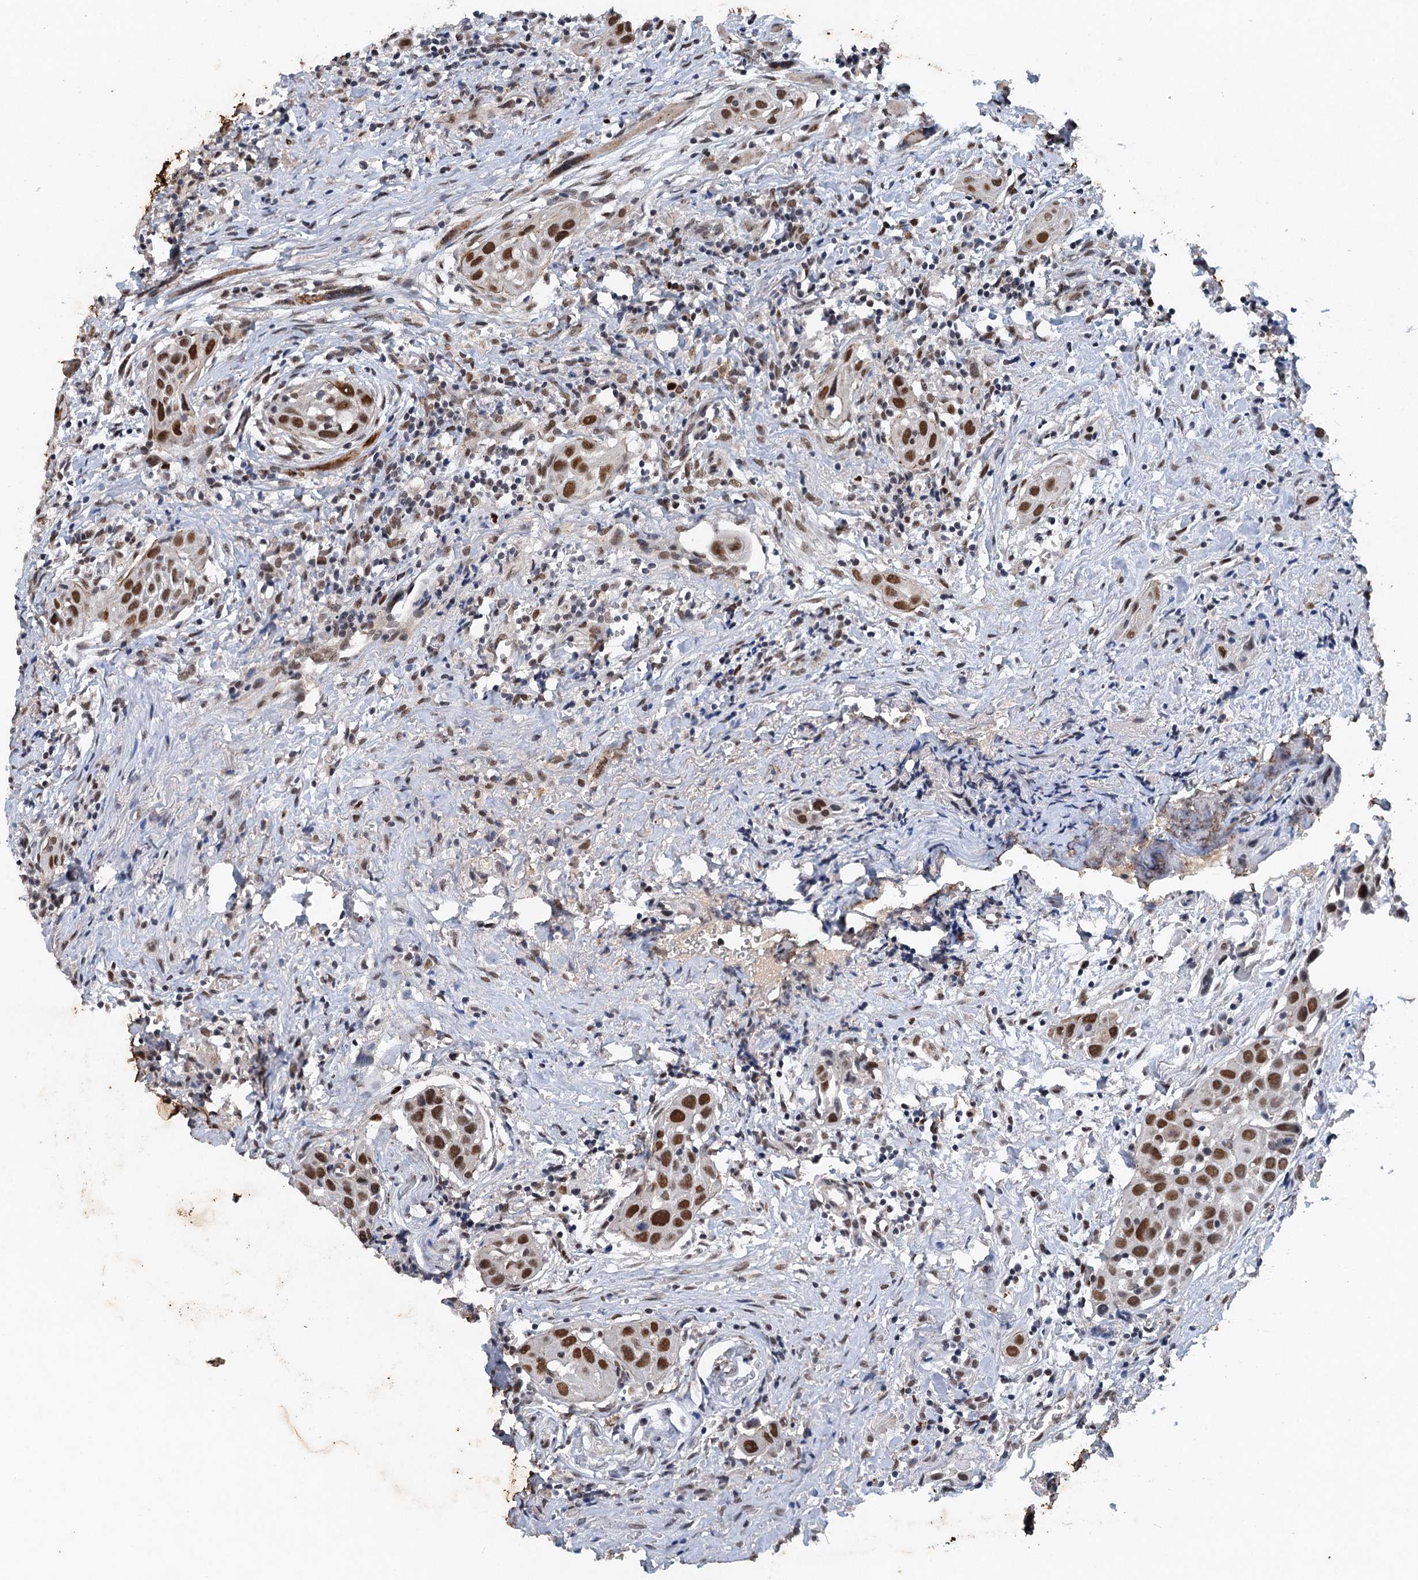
{"staining": {"intensity": "moderate", "quantity": ">75%", "location": "nuclear"}, "tissue": "head and neck cancer", "cell_type": "Tumor cells", "image_type": "cancer", "snomed": [{"axis": "morphology", "description": "Squamous cell carcinoma, NOS"}, {"axis": "topography", "description": "Oral tissue"}, {"axis": "topography", "description": "Head-Neck"}], "caption": "The immunohistochemical stain shows moderate nuclear staining in tumor cells of head and neck cancer tissue.", "gene": "CSTF3", "patient": {"sex": "female", "age": 50}}